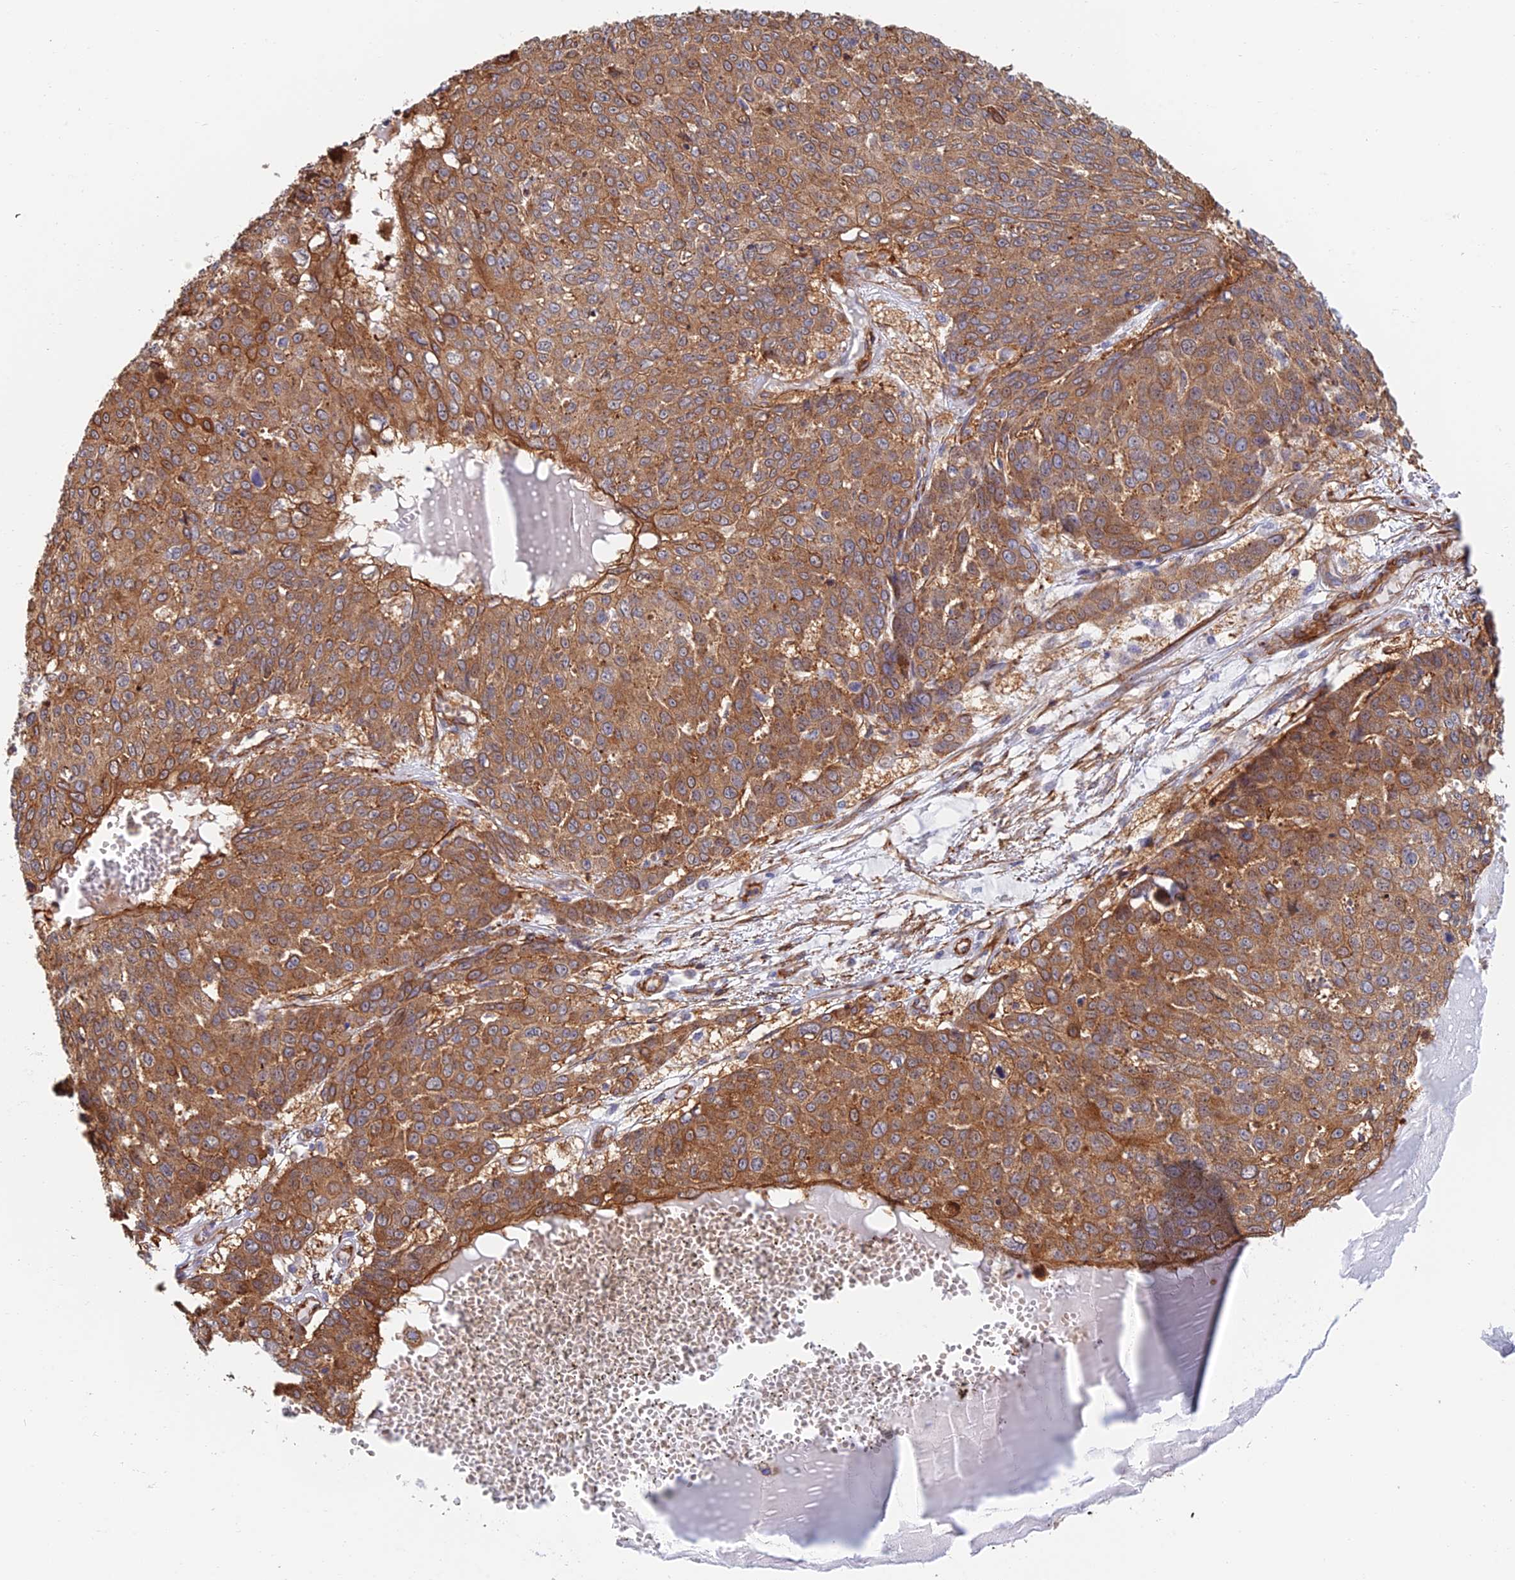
{"staining": {"intensity": "strong", "quantity": ">75%", "location": "cytoplasmic/membranous"}, "tissue": "skin cancer", "cell_type": "Tumor cells", "image_type": "cancer", "snomed": [{"axis": "morphology", "description": "Squamous cell carcinoma, NOS"}, {"axis": "topography", "description": "Skin"}], "caption": "The micrograph shows a brown stain indicating the presence of a protein in the cytoplasmic/membranous of tumor cells in skin squamous cell carcinoma. The staining was performed using DAB (3,3'-diaminobenzidine), with brown indicating positive protein expression. Nuclei are stained blue with hematoxylin.", "gene": "PAK4", "patient": {"sex": "male", "age": 71}}